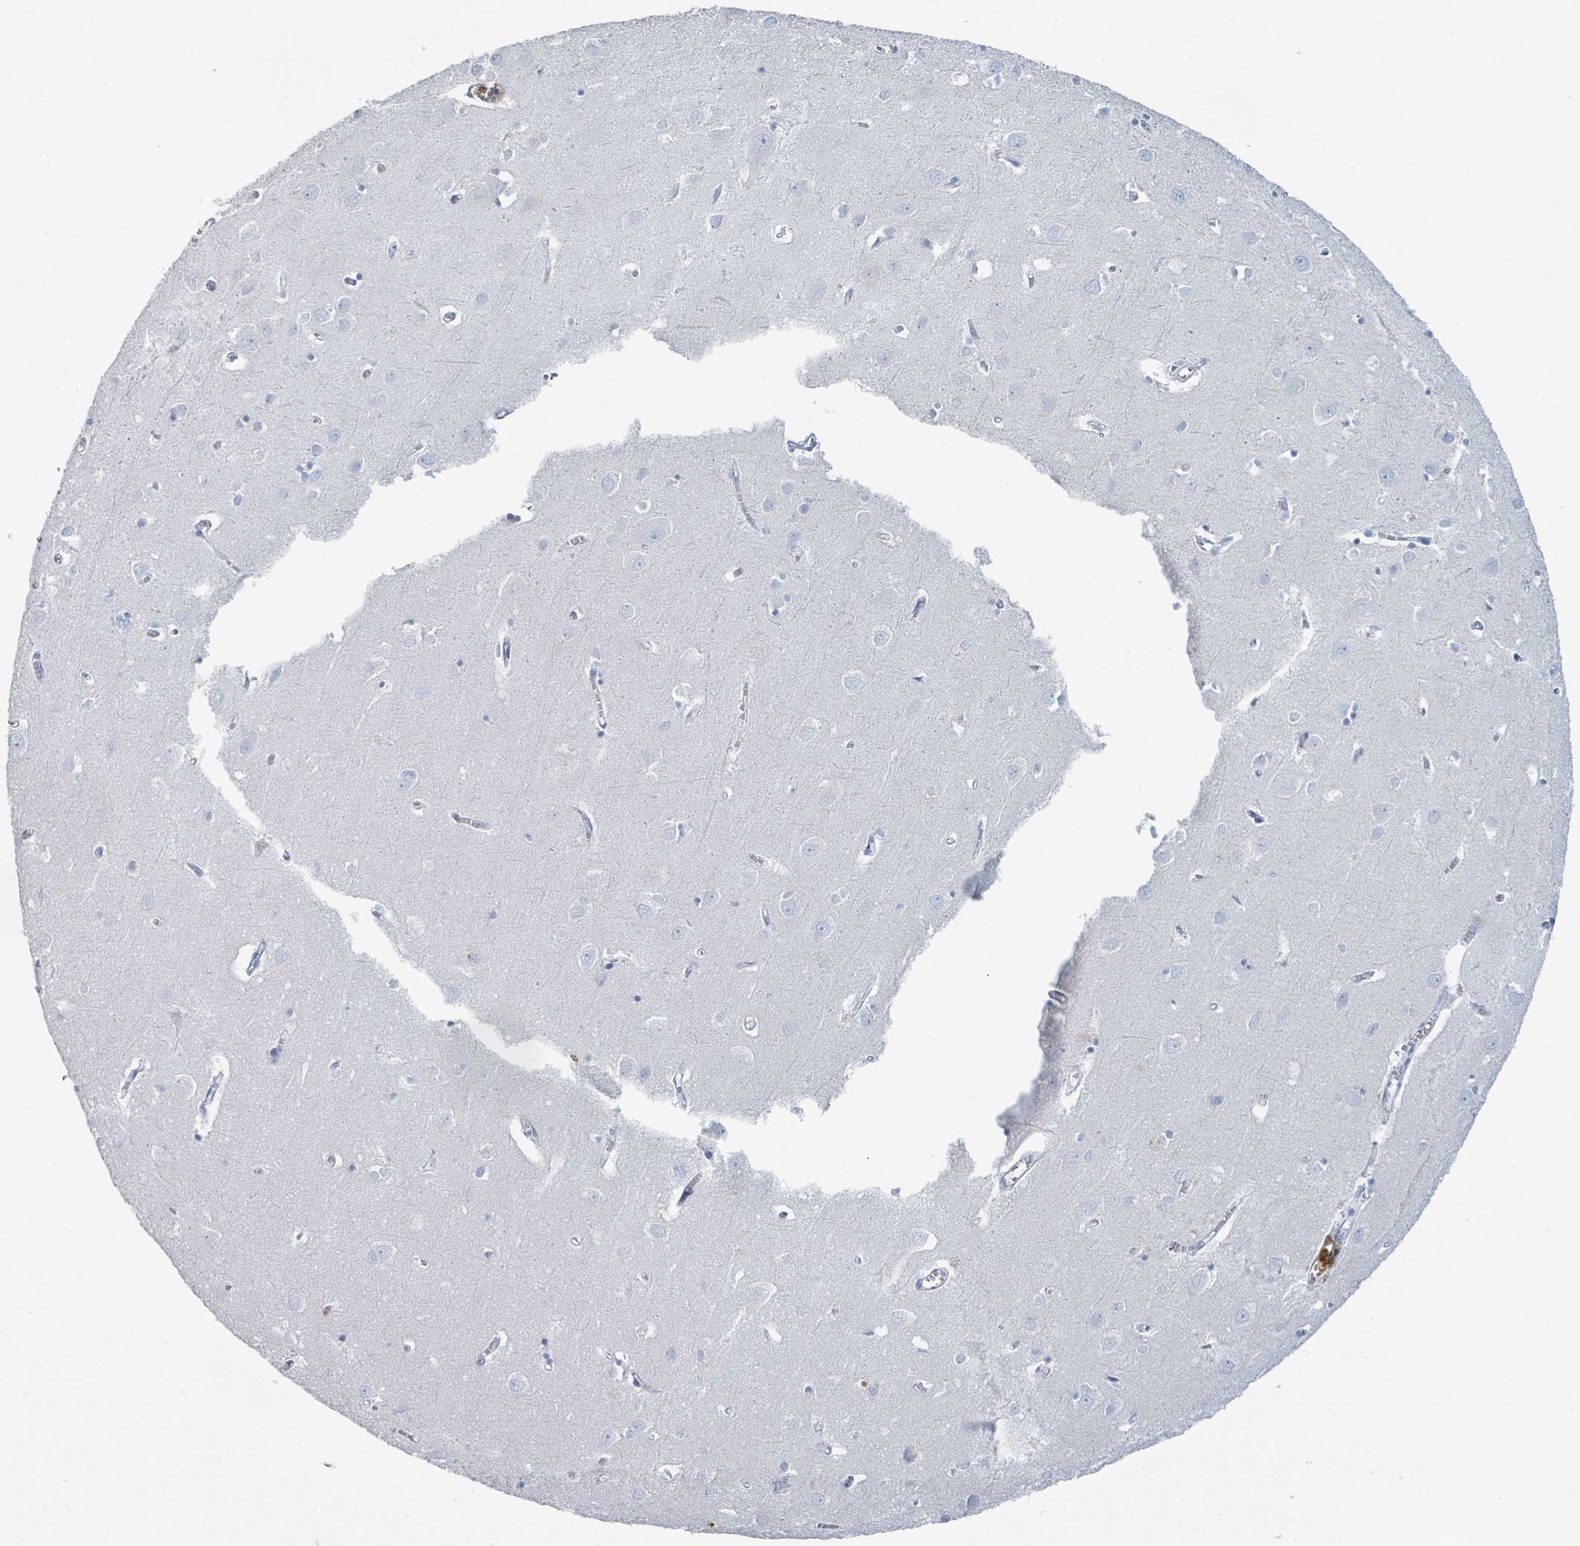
{"staining": {"intensity": "negative", "quantity": "none", "location": "none"}, "tissue": "cerebral cortex", "cell_type": "Endothelial cells", "image_type": "normal", "snomed": [{"axis": "morphology", "description": "Normal tissue, NOS"}, {"axis": "topography", "description": "Cerebral cortex"}], "caption": "This photomicrograph is of normal cerebral cortex stained with immunohistochemistry (IHC) to label a protein in brown with the nuclei are counter-stained blue. There is no positivity in endothelial cells. (Immunohistochemistry, brightfield microscopy, high magnification).", "gene": "DEFA4", "patient": {"sex": "male", "age": 70}}